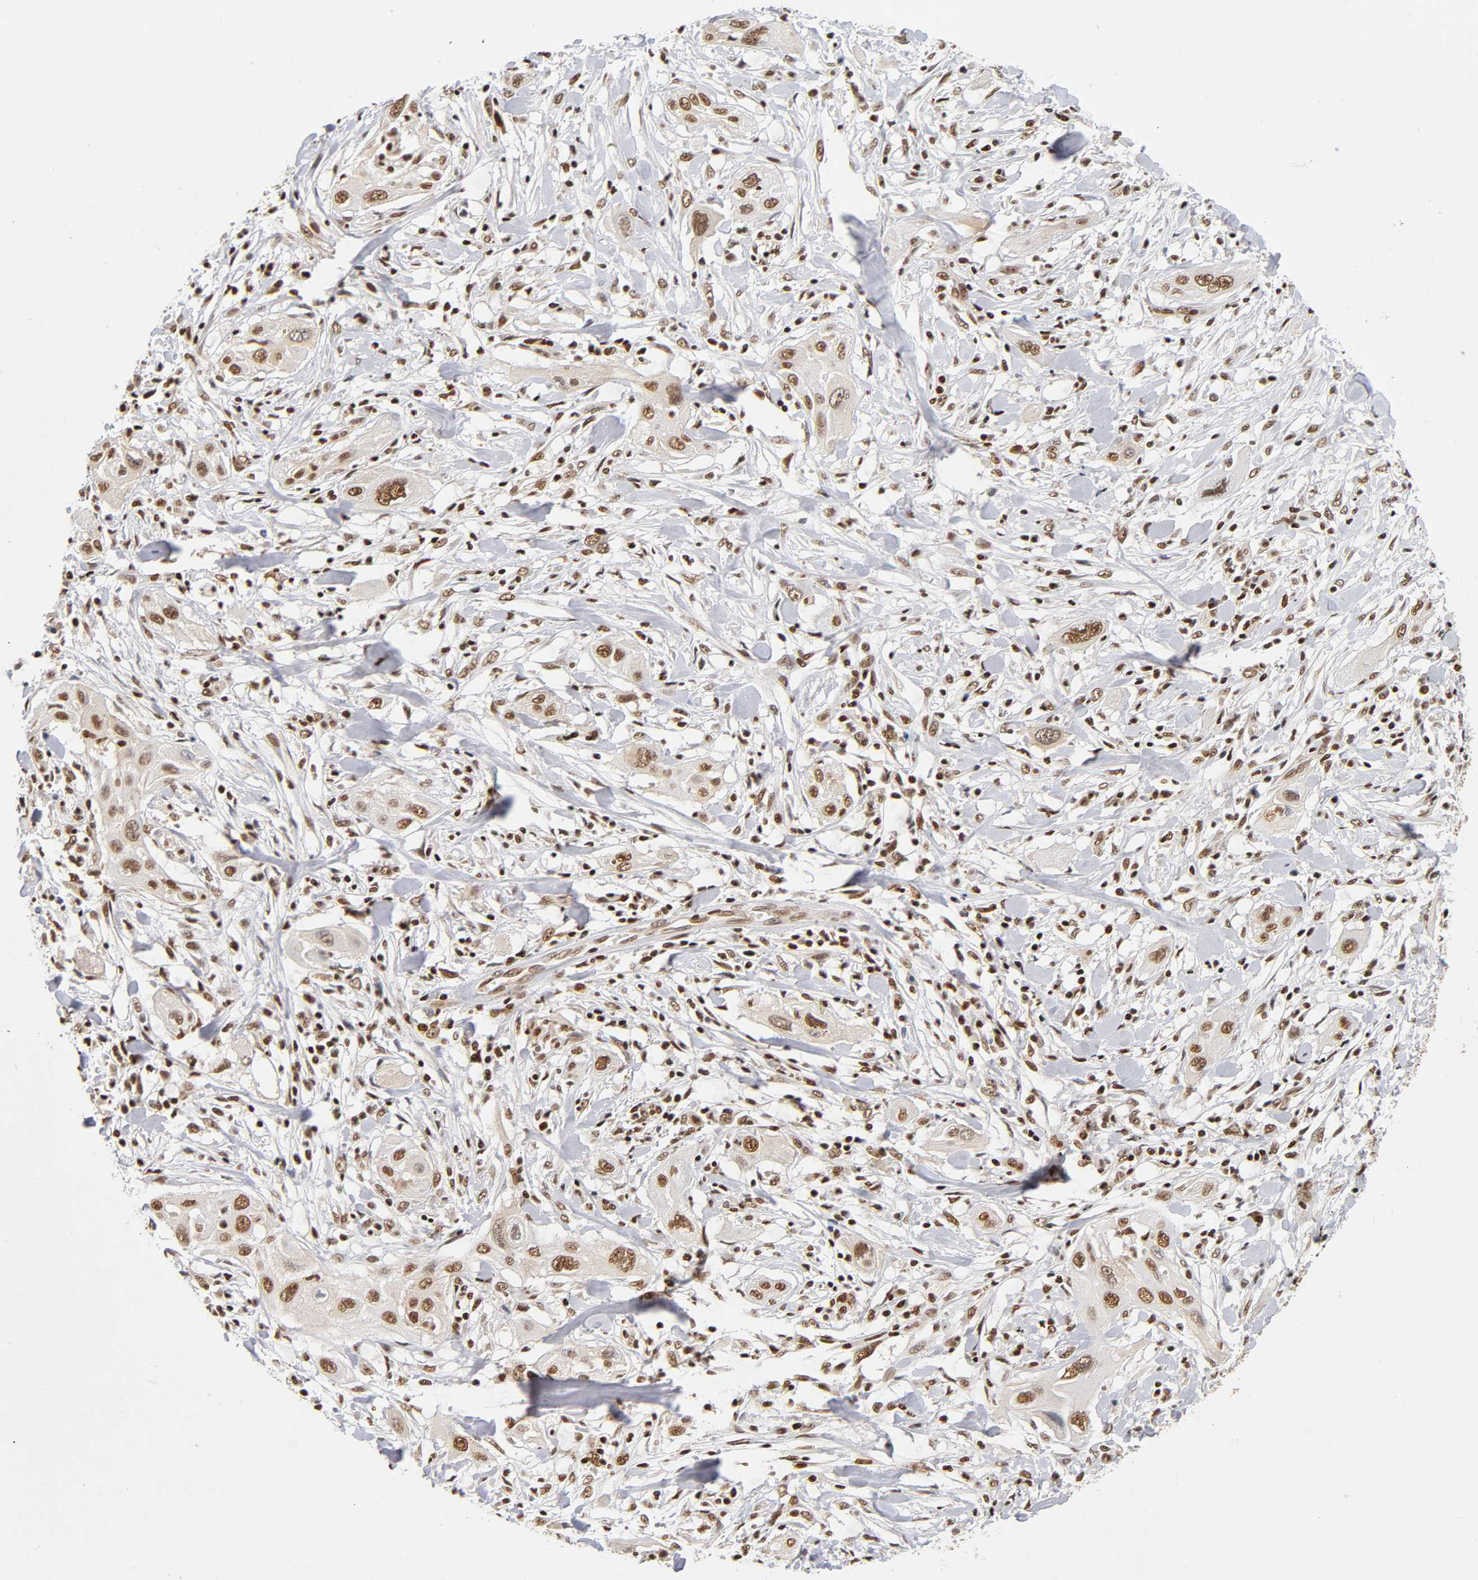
{"staining": {"intensity": "moderate", "quantity": ">75%", "location": "nuclear"}, "tissue": "lung cancer", "cell_type": "Tumor cells", "image_type": "cancer", "snomed": [{"axis": "morphology", "description": "Squamous cell carcinoma, NOS"}, {"axis": "topography", "description": "Lung"}], "caption": "A brown stain labels moderate nuclear positivity of a protein in squamous cell carcinoma (lung) tumor cells.", "gene": "ILKAP", "patient": {"sex": "female", "age": 47}}